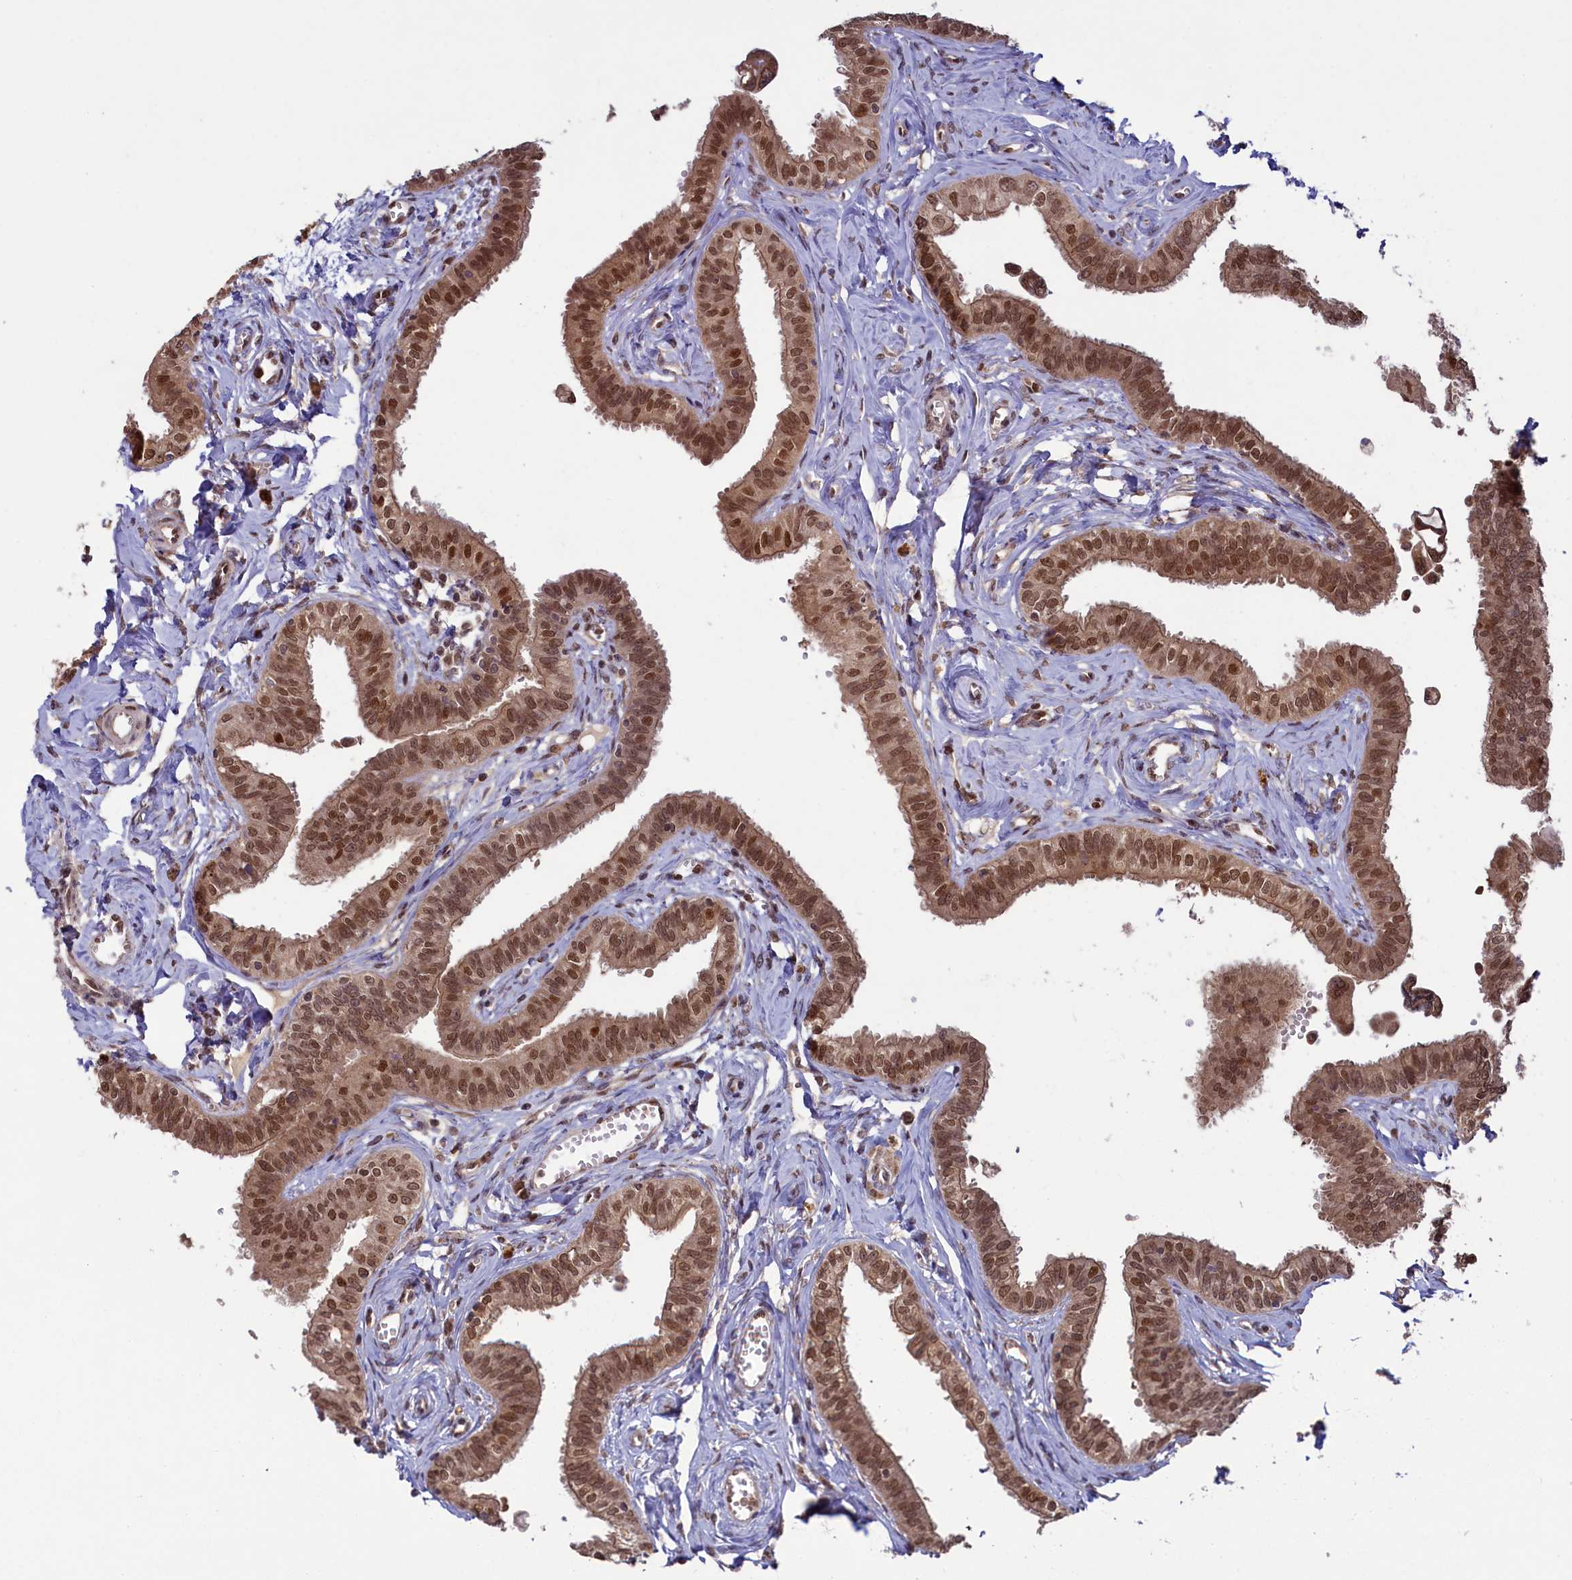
{"staining": {"intensity": "moderate", "quantity": ">75%", "location": "cytoplasmic/membranous,nuclear"}, "tissue": "fallopian tube", "cell_type": "Glandular cells", "image_type": "normal", "snomed": [{"axis": "morphology", "description": "Normal tissue, NOS"}, {"axis": "morphology", "description": "Carcinoma, NOS"}, {"axis": "topography", "description": "Fallopian tube"}, {"axis": "topography", "description": "Ovary"}], "caption": "The image demonstrates a brown stain indicating the presence of a protein in the cytoplasmic/membranous,nuclear of glandular cells in fallopian tube. (IHC, brightfield microscopy, high magnification).", "gene": "NAE1", "patient": {"sex": "female", "age": 59}}